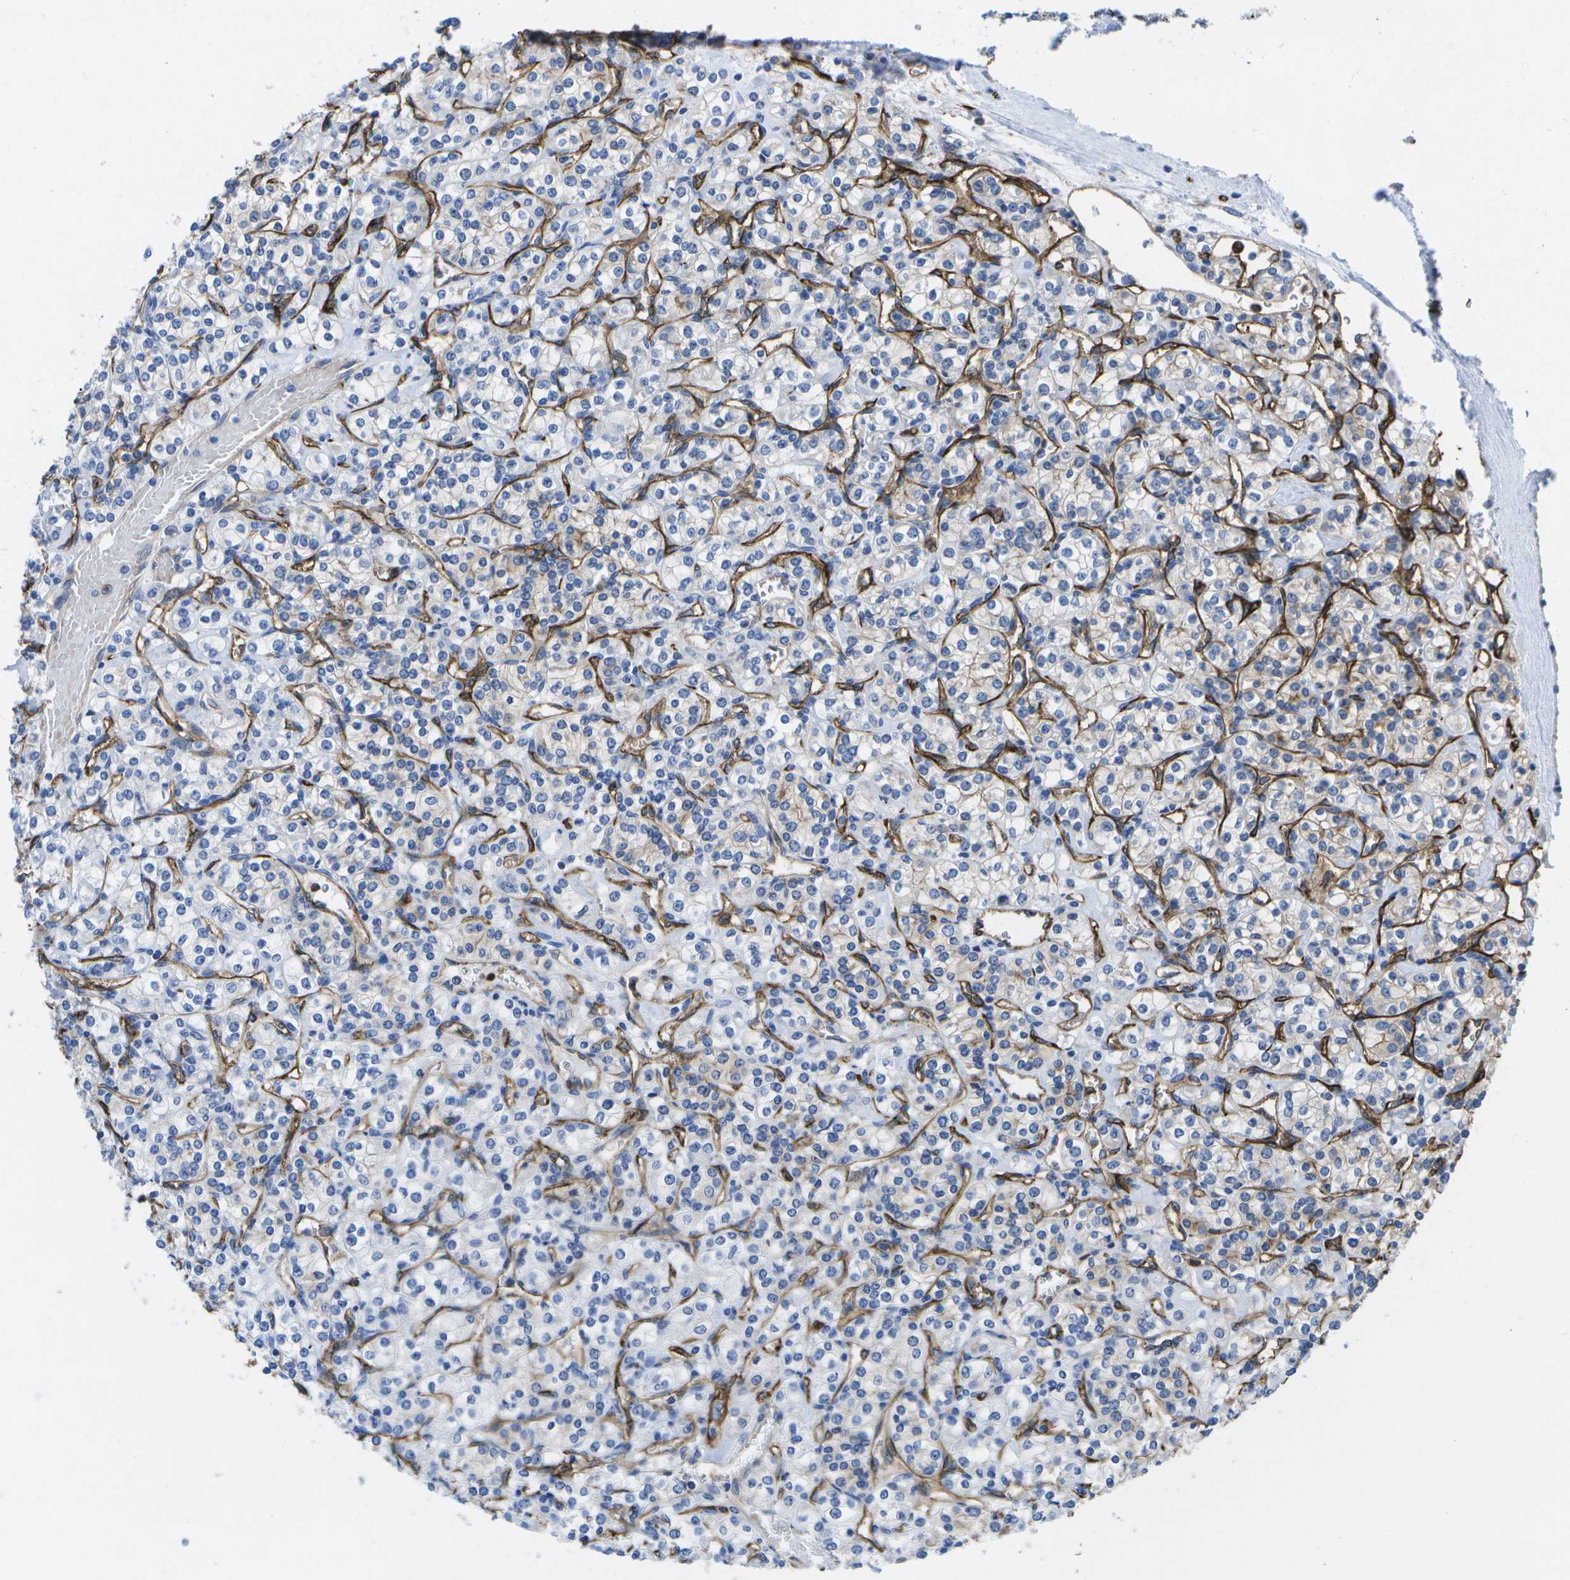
{"staining": {"intensity": "negative", "quantity": "none", "location": "none"}, "tissue": "renal cancer", "cell_type": "Tumor cells", "image_type": "cancer", "snomed": [{"axis": "morphology", "description": "Adenocarcinoma, NOS"}, {"axis": "topography", "description": "Kidney"}], "caption": "IHC of human renal cancer (adenocarcinoma) shows no positivity in tumor cells. Nuclei are stained in blue.", "gene": "DYSF", "patient": {"sex": "male", "age": 77}}